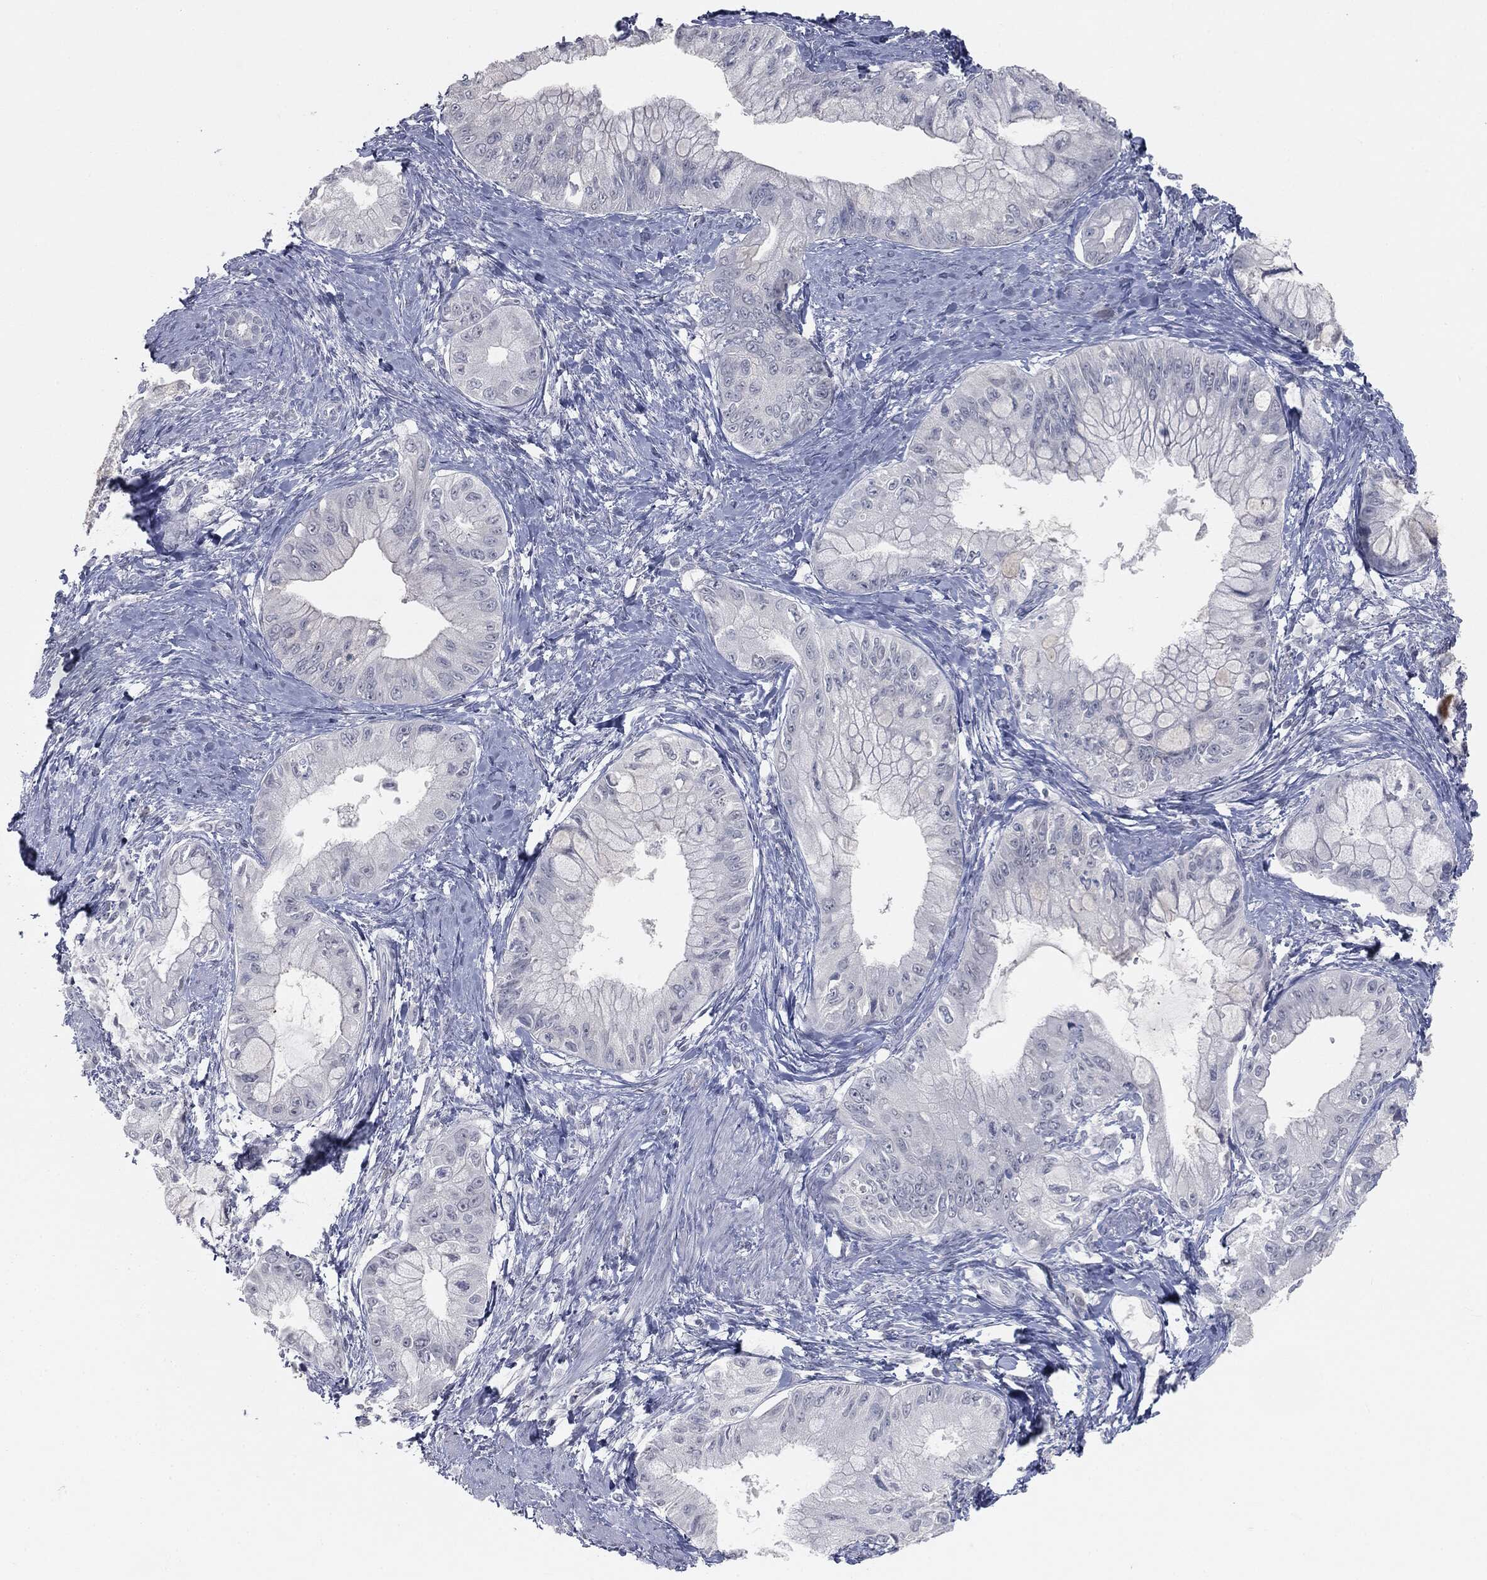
{"staining": {"intensity": "negative", "quantity": "none", "location": "none"}, "tissue": "pancreatic cancer", "cell_type": "Tumor cells", "image_type": "cancer", "snomed": [{"axis": "morphology", "description": "Adenocarcinoma, NOS"}, {"axis": "topography", "description": "Pancreas"}], "caption": "High power microscopy micrograph of an immunohistochemistry histopathology image of pancreatic adenocarcinoma, revealing no significant positivity in tumor cells. (Brightfield microscopy of DAB immunohistochemistry (IHC) at high magnification).", "gene": "PRAME", "patient": {"sex": "male", "age": 48}}